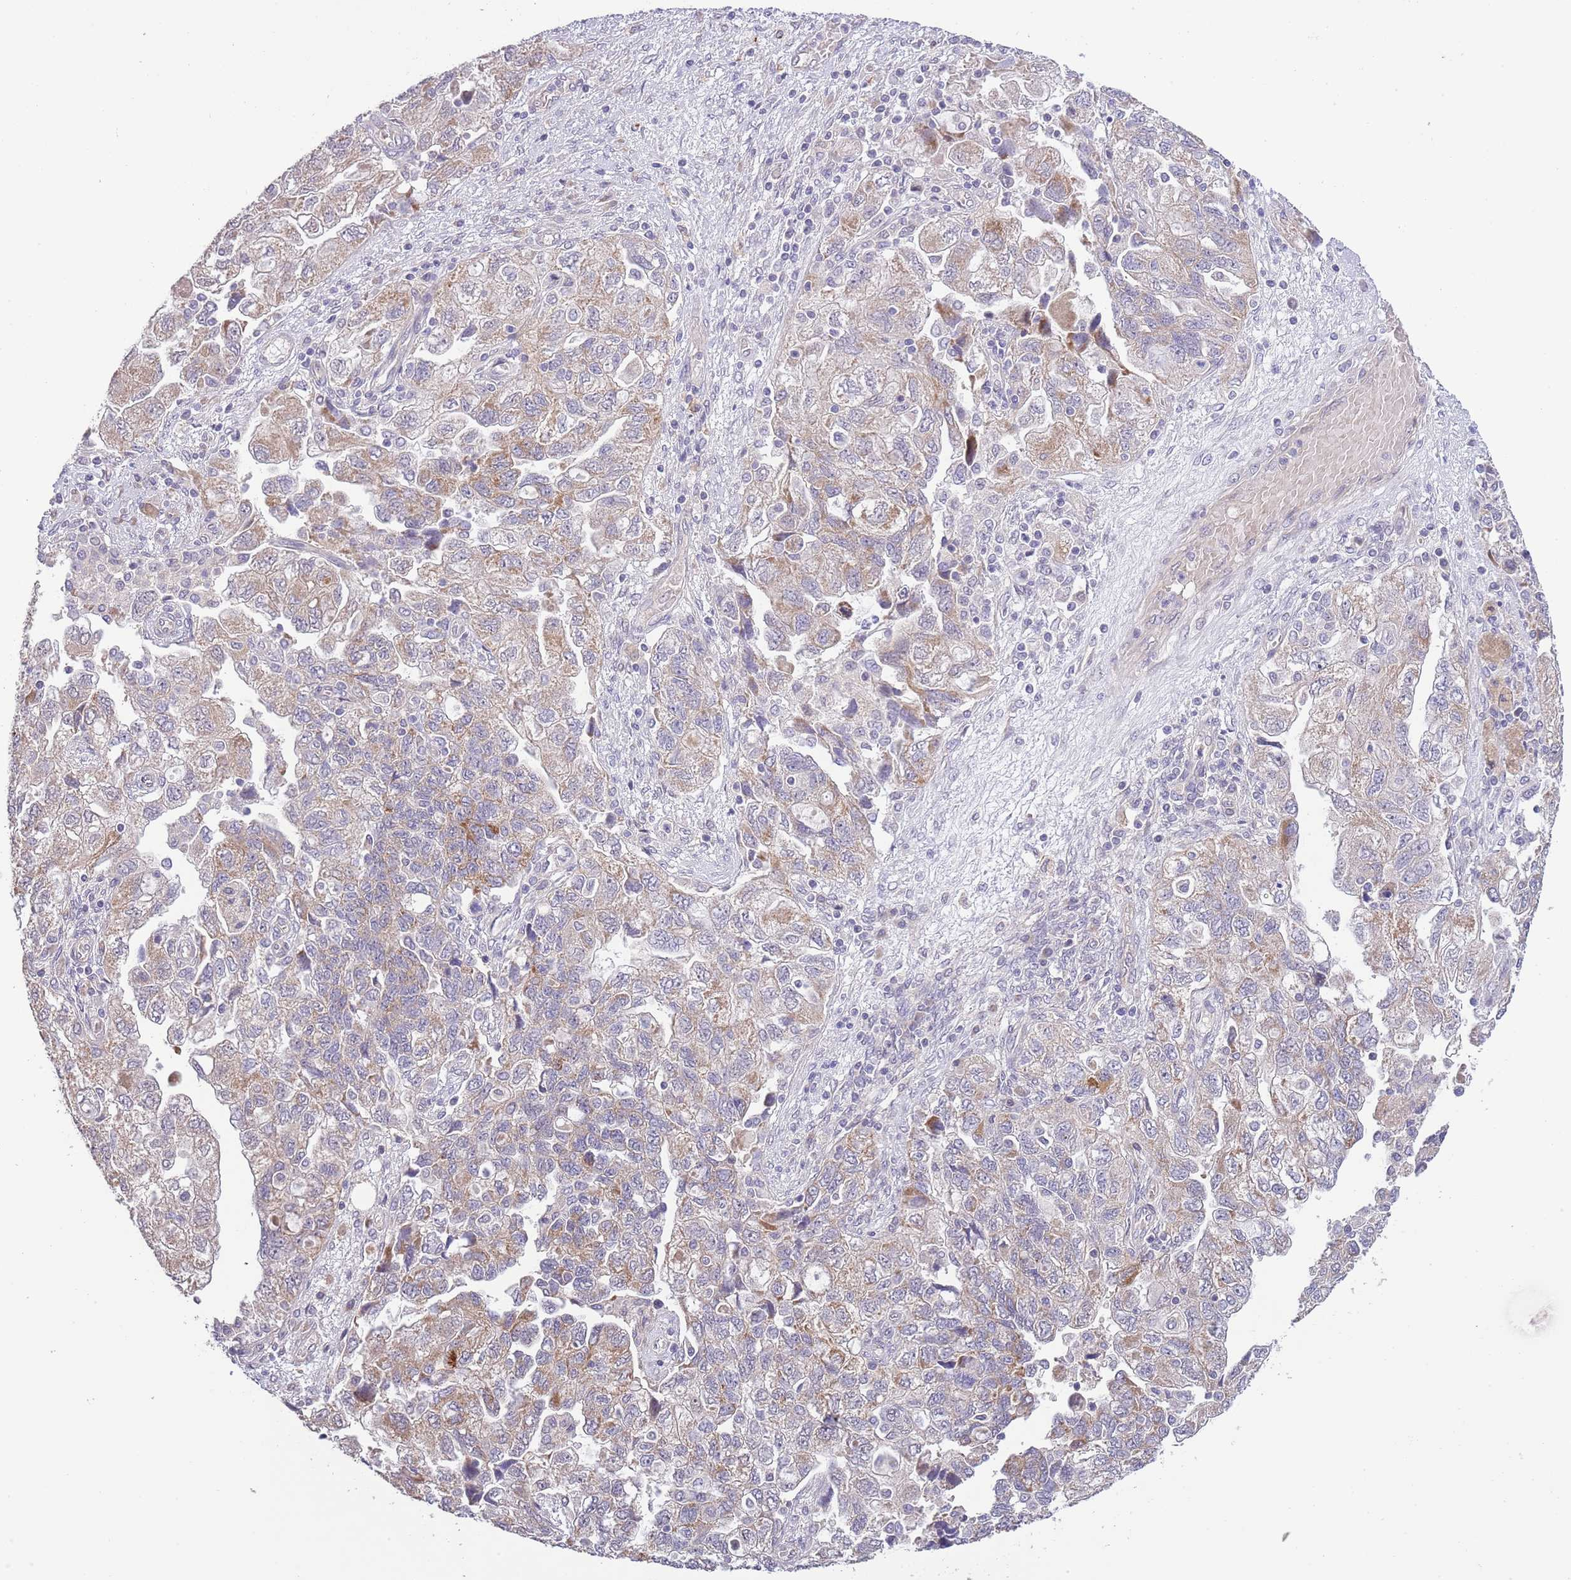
{"staining": {"intensity": "weak", "quantity": "25%-75%", "location": "cytoplasmic/membranous"}, "tissue": "ovarian cancer", "cell_type": "Tumor cells", "image_type": "cancer", "snomed": [{"axis": "morphology", "description": "Carcinoma, NOS"}, {"axis": "morphology", "description": "Cystadenocarcinoma, serous, NOS"}, {"axis": "topography", "description": "Ovary"}], "caption": "Immunohistochemistry staining of carcinoma (ovarian), which exhibits low levels of weak cytoplasmic/membranous positivity in about 25%-75% of tumor cells indicating weak cytoplasmic/membranous protein positivity. The staining was performed using DAB (3,3'-diaminobenzidine) (brown) for protein detection and nuclei were counterstained in hematoxylin (blue).", "gene": "LIPJ", "patient": {"sex": "female", "age": 69}}